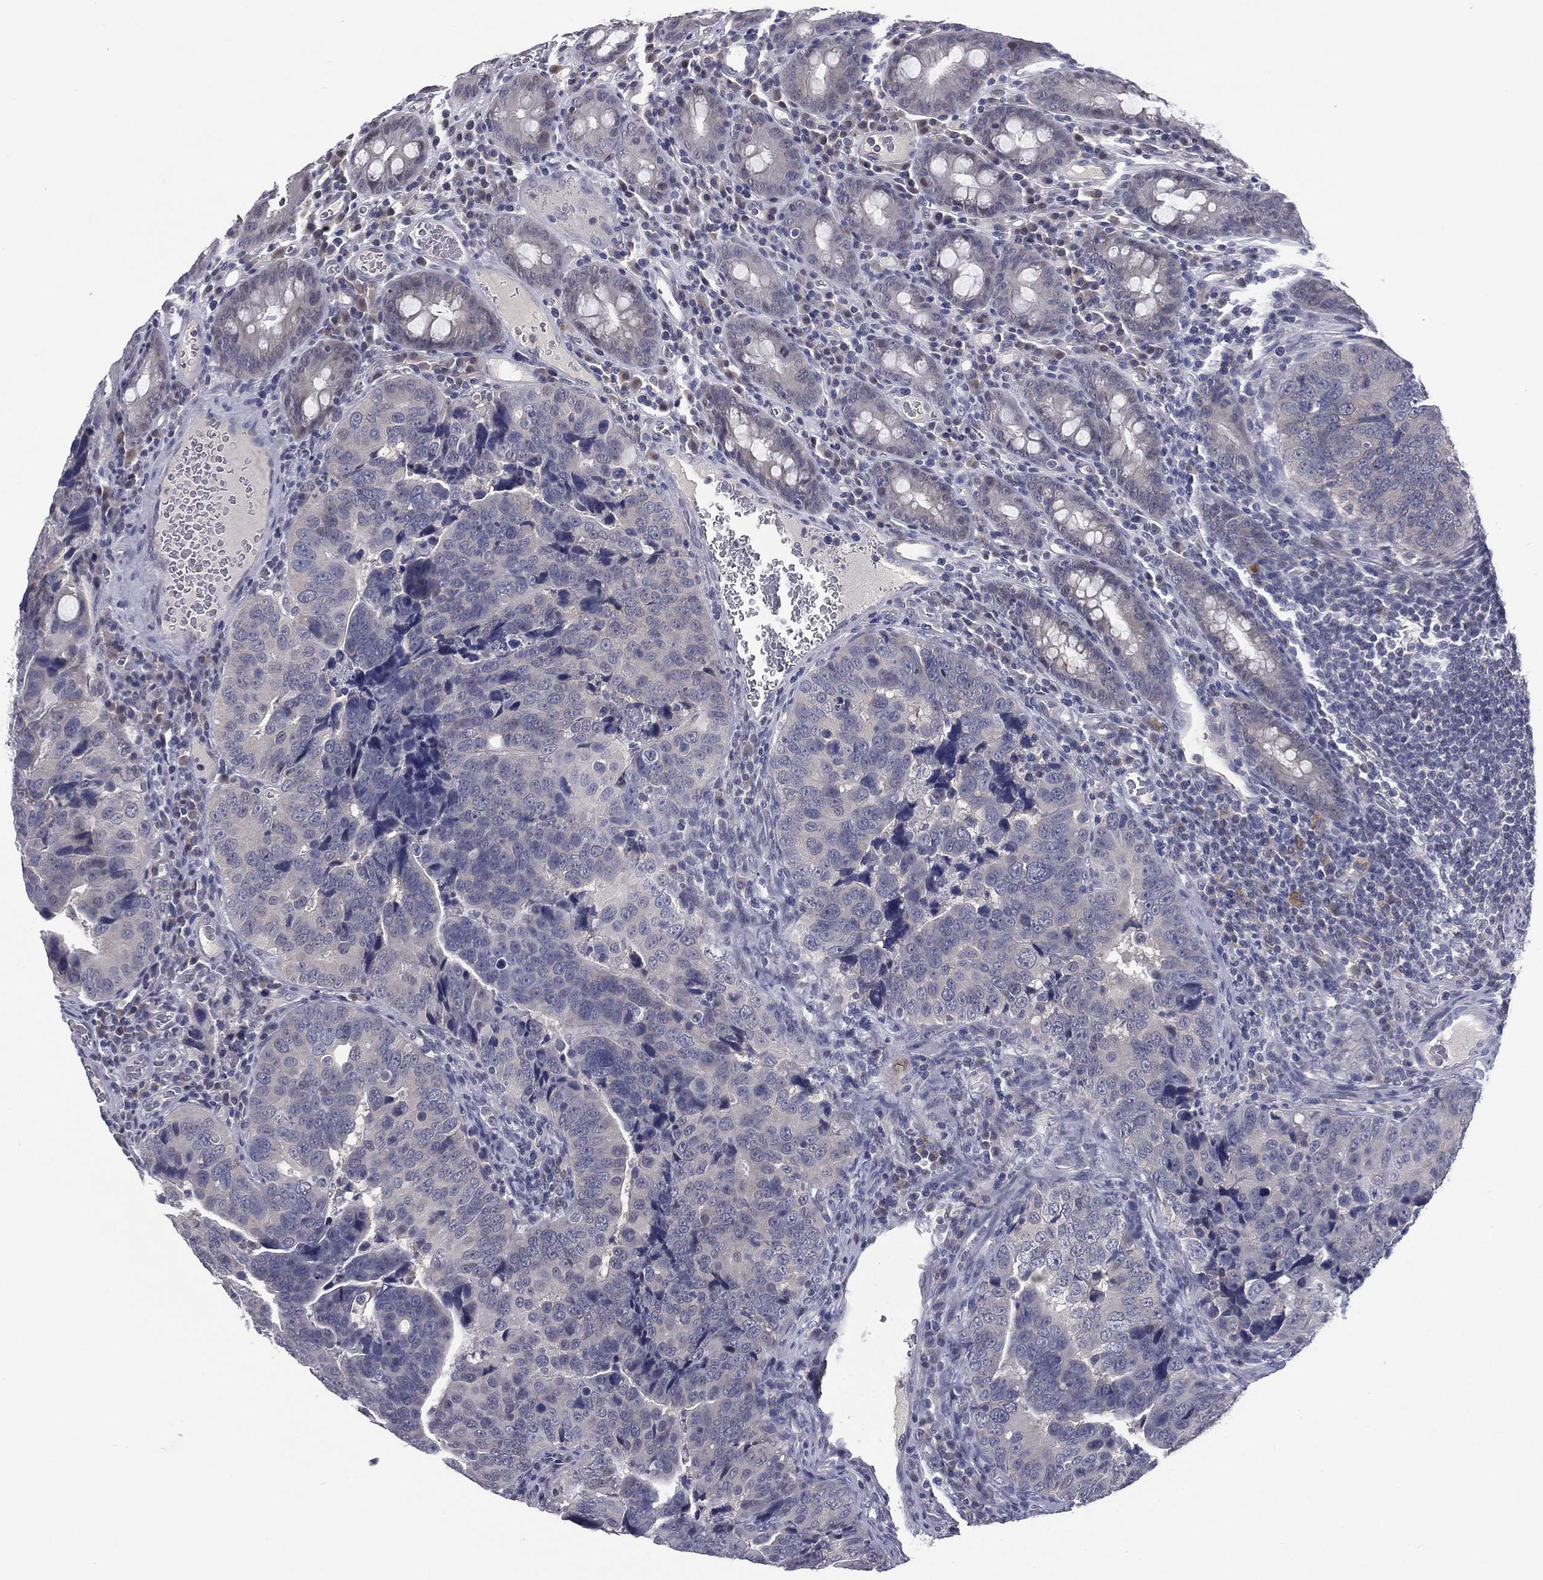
{"staining": {"intensity": "negative", "quantity": "none", "location": "none"}, "tissue": "colorectal cancer", "cell_type": "Tumor cells", "image_type": "cancer", "snomed": [{"axis": "morphology", "description": "Adenocarcinoma, NOS"}, {"axis": "topography", "description": "Colon"}], "caption": "Protein analysis of colorectal cancer demonstrates no significant staining in tumor cells.", "gene": "IFT27", "patient": {"sex": "female", "age": 72}}